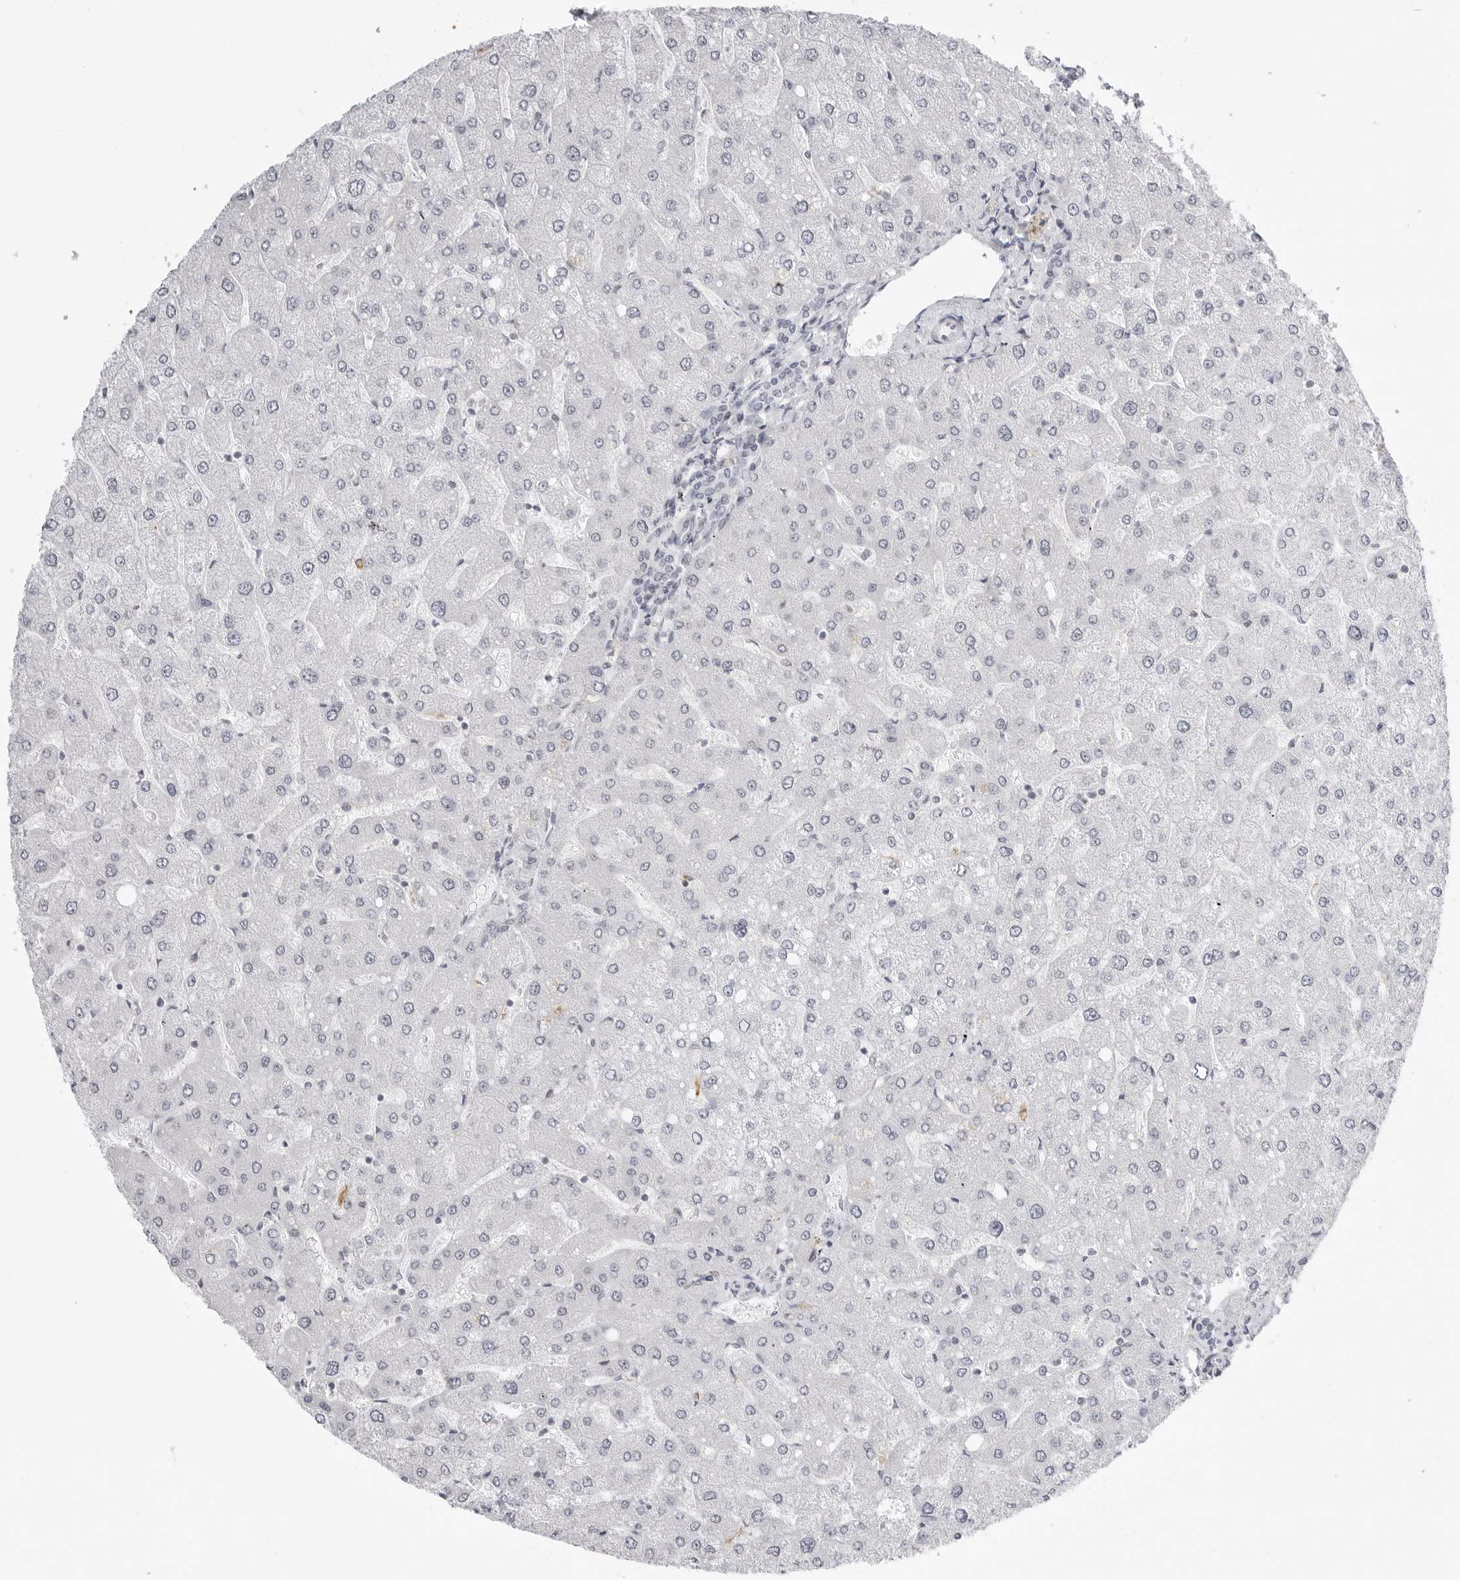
{"staining": {"intensity": "negative", "quantity": "none", "location": "none"}, "tissue": "liver", "cell_type": "Cholangiocytes", "image_type": "normal", "snomed": [{"axis": "morphology", "description": "Normal tissue, NOS"}, {"axis": "topography", "description": "Liver"}], "caption": "High power microscopy histopathology image of an IHC photomicrograph of unremarkable liver, revealing no significant expression in cholangiocytes.", "gene": "PPP2R5C", "patient": {"sex": "male", "age": 55}}